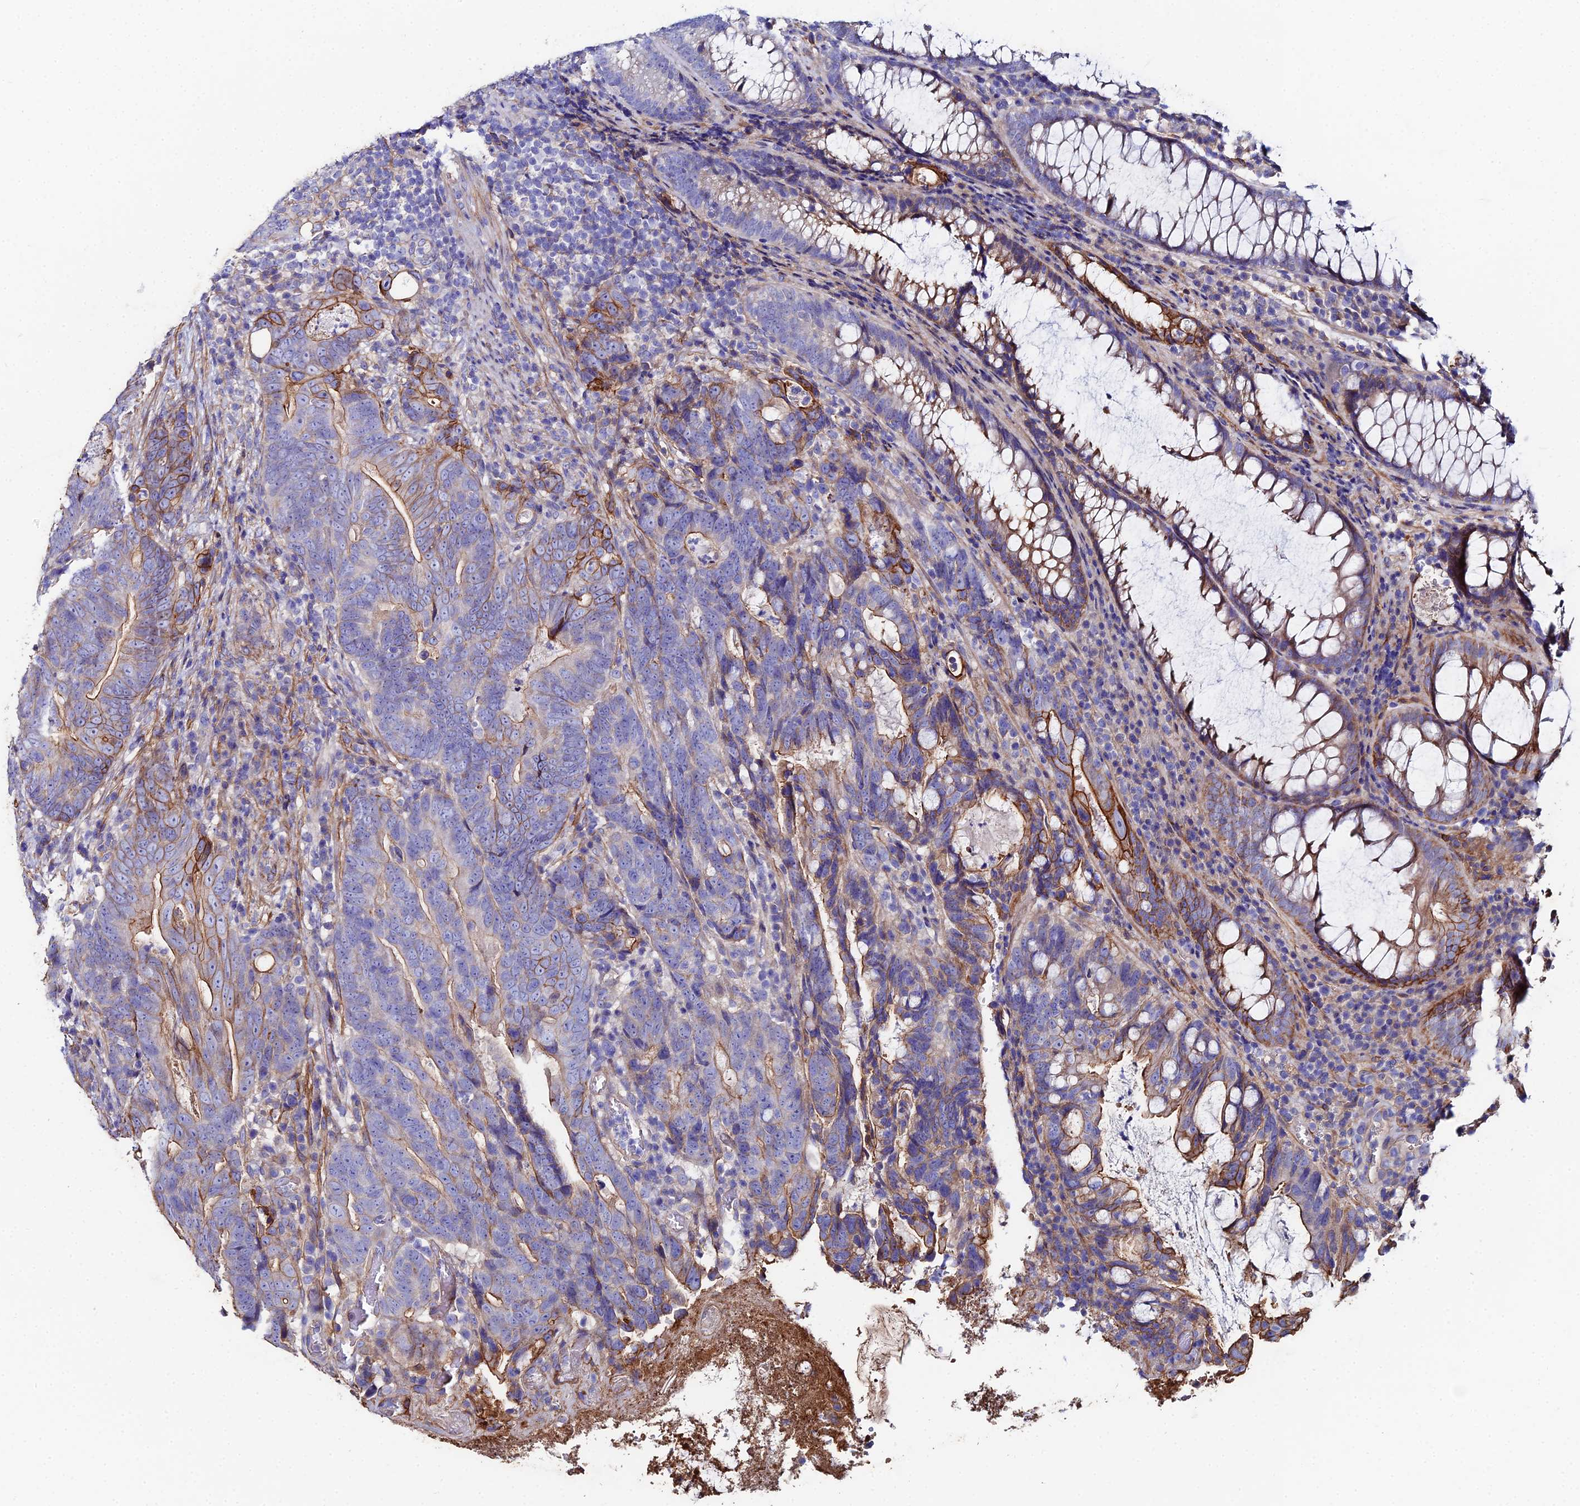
{"staining": {"intensity": "moderate", "quantity": "<25%", "location": "cytoplasmic/membranous"}, "tissue": "colorectal cancer", "cell_type": "Tumor cells", "image_type": "cancer", "snomed": [{"axis": "morphology", "description": "Adenocarcinoma, NOS"}, {"axis": "topography", "description": "Colon"}], "caption": "The image demonstrates staining of colorectal cancer (adenocarcinoma), revealing moderate cytoplasmic/membranous protein staining (brown color) within tumor cells.", "gene": "C6", "patient": {"sex": "female", "age": 82}}